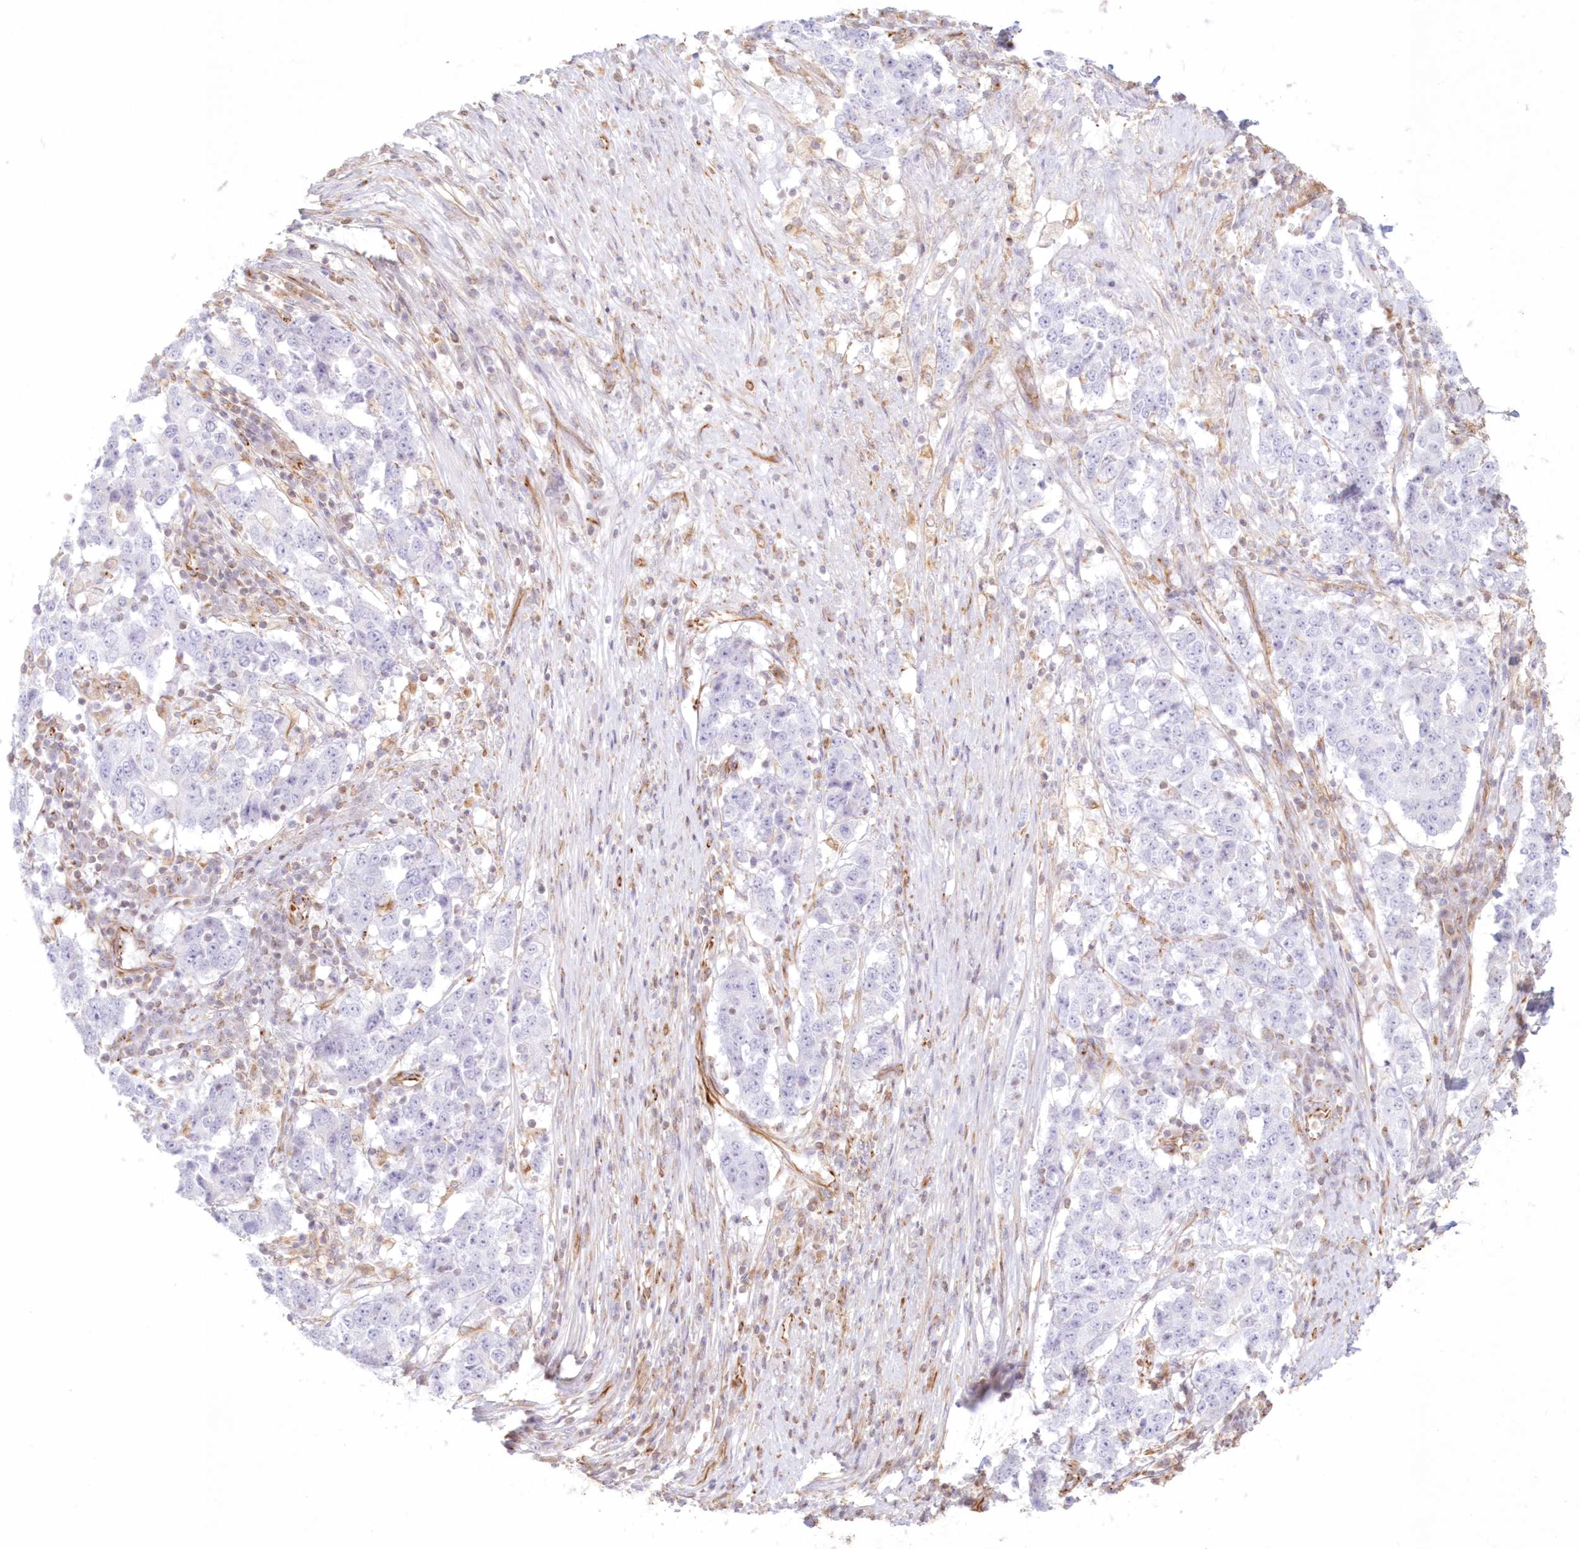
{"staining": {"intensity": "negative", "quantity": "none", "location": "none"}, "tissue": "stomach cancer", "cell_type": "Tumor cells", "image_type": "cancer", "snomed": [{"axis": "morphology", "description": "Adenocarcinoma, NOS"}, {"axis": "topography", "description": "Stomach"}], "caption": "This is an IHC histopathology image of stomach adenocarcinoma. There is no positivity in tumor cells.", "gene": "DMRTB1", "patient": {"sex": "male", "age": 59}}